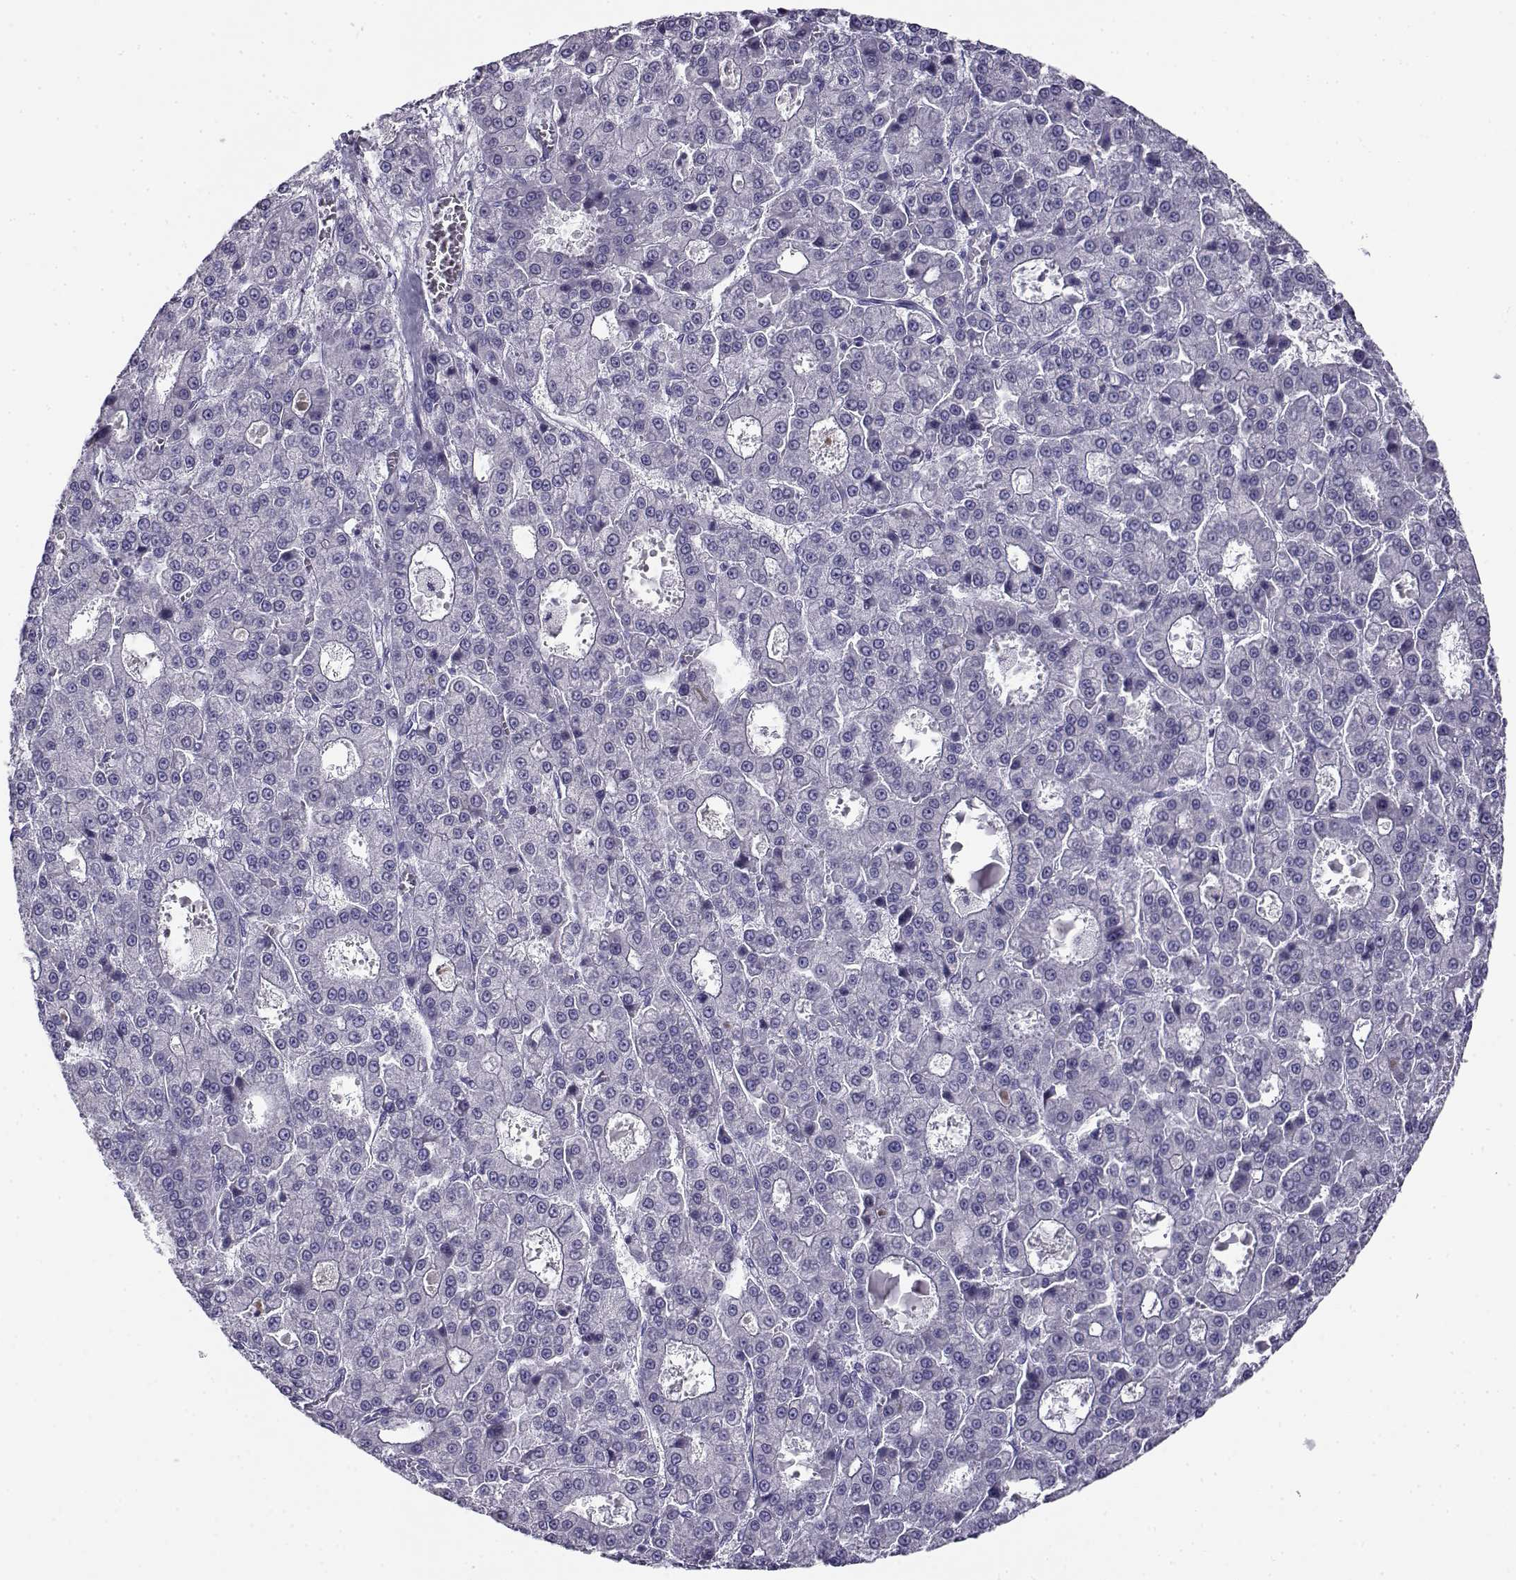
{"staining": {"intensity": "negative", "quantity": "none", "location": "none"}, "tissue": "liver cancer", "cell_type": "Tumor cells", "image_type": "cancer", "snomed": [{"axis": "morphology", "description": "Carcinoma, Hepatocellular, NOS"}, {"axis": "topography", "description": "Liver"}], "caption": "Immunohistochemical staining of hepatocellular carcinoma (liver) demonstrates no significant positivity in tumor cells. (DAB (3,3'-diaminobenzidine) IHC, high magnification).", "gene": "CABS1", "patient": {"sex": "male", "age": 70}}